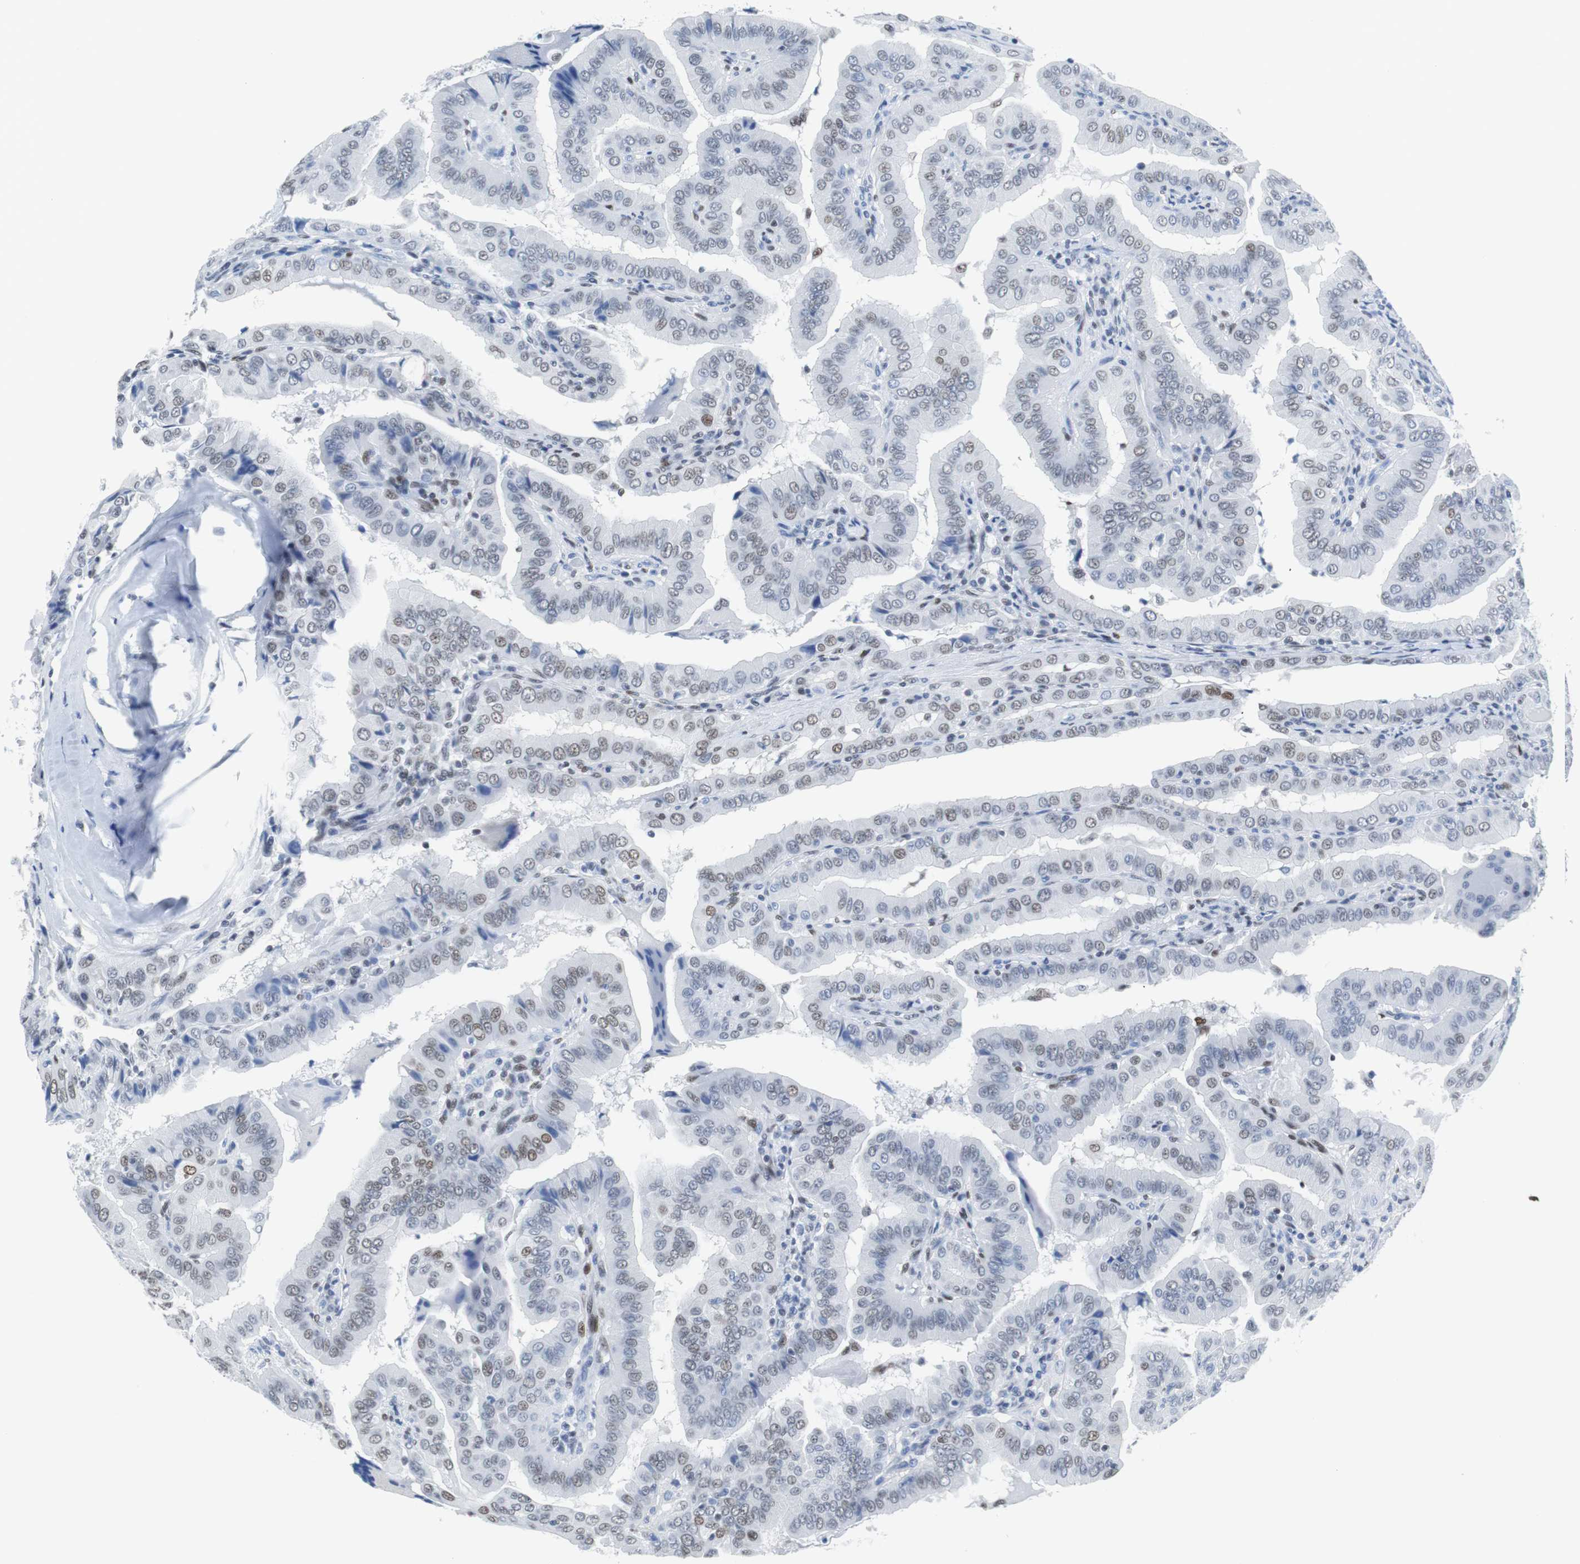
{"staining": {"intensity": "weak", "quantity": ">75%", "location": "nuclear"}, "tissue": "thyroid cancer", "cell_type": "Tumor cells", "image_type": "cancer", "snomed": [{"axis": "morphology", "description": "Papillary adenocarcinoma, NOS"}, {"axis": "topography", "description": "Thyroid gland"}], "caption": "Human thyroid cancer (papillary adenocarcinoma) stained with a brown dye demonstrates weak nuclear positive staining in about >75% of tumor cells.", "gene": "JUN", "patient": {"sex": "male", "age": 33}}